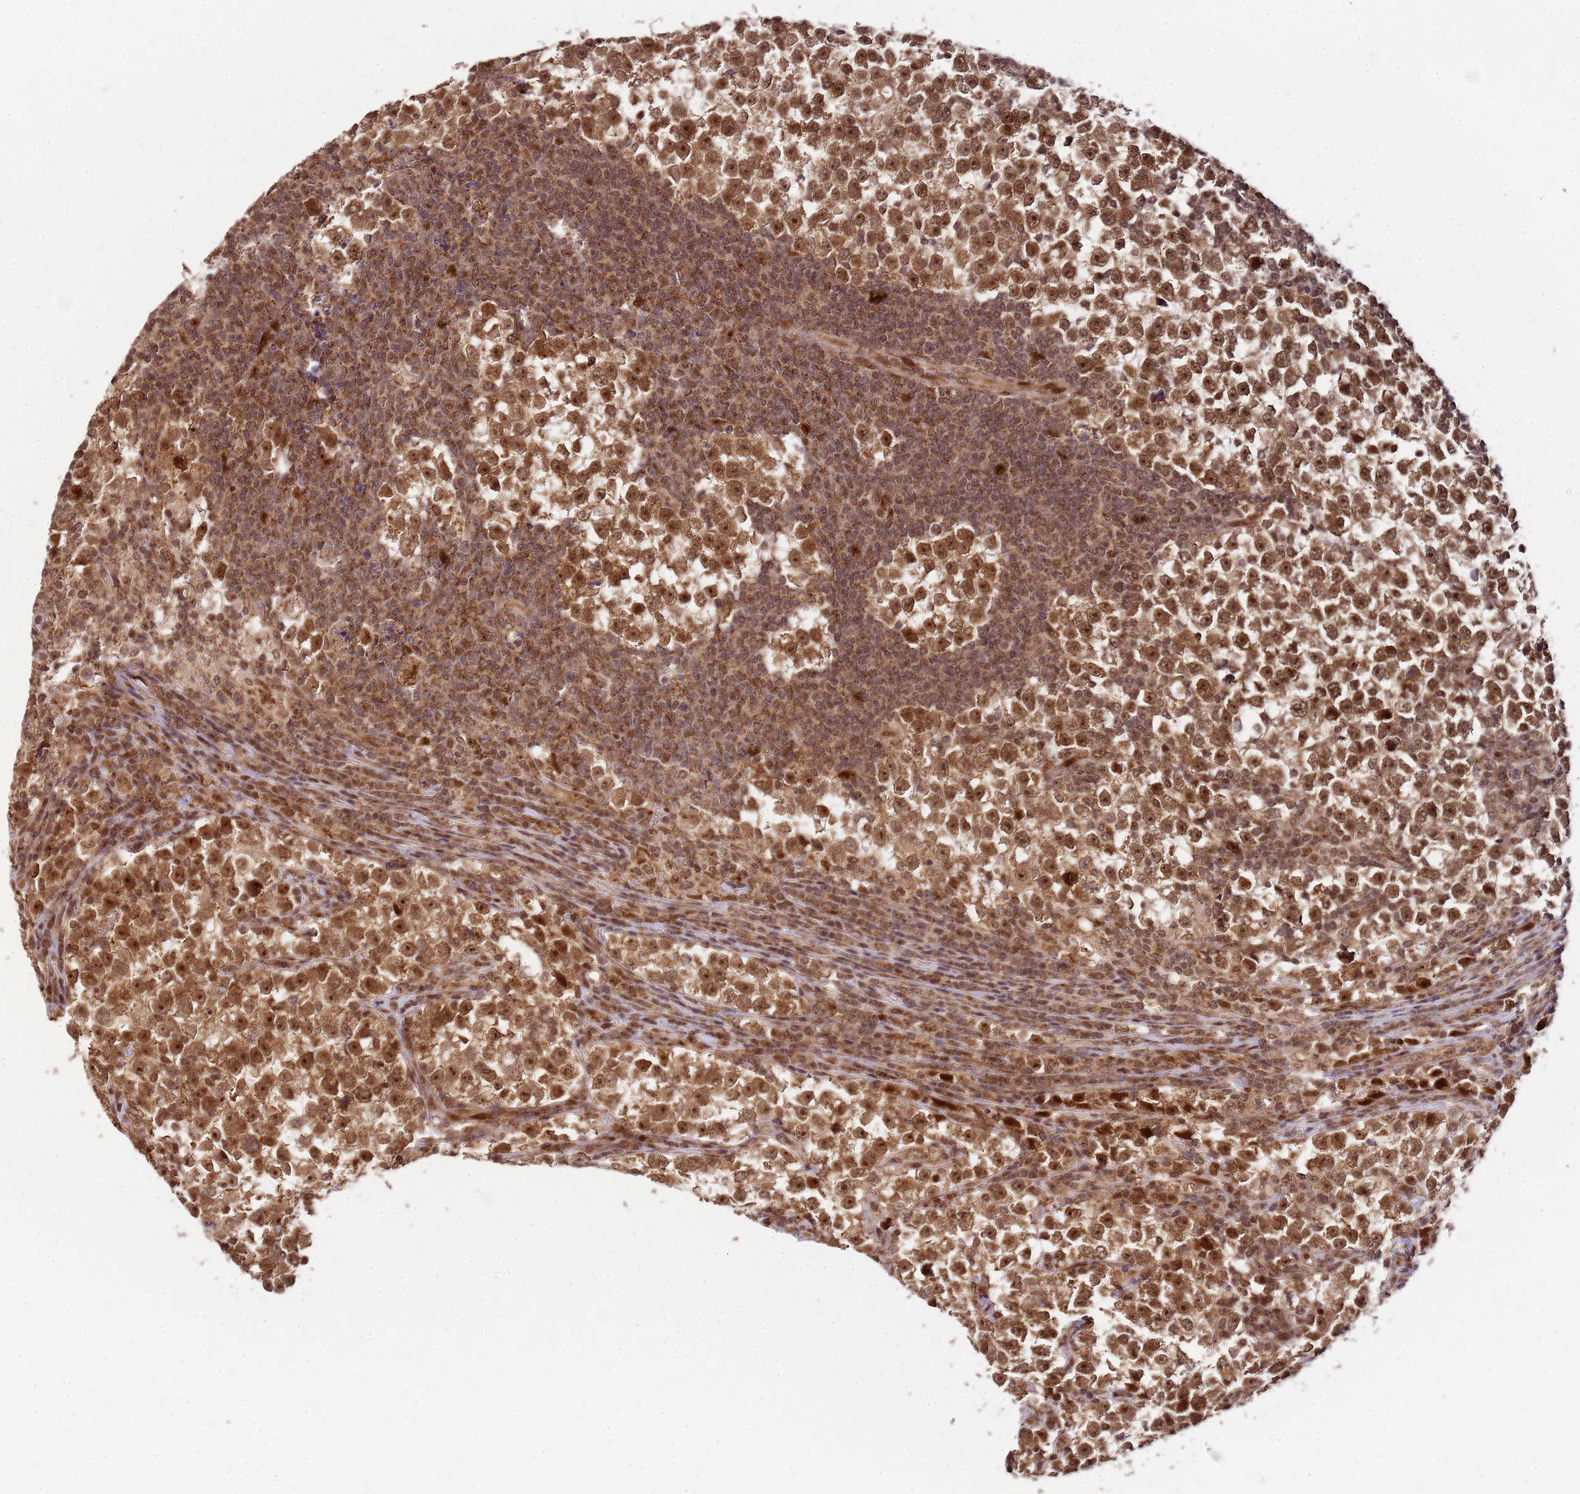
{"staining": {"intensity": "moderate", "quantity": ">75%", "location": "cytoplasmic/membranous,nuclear"}, "tissue": "testis cancer", "cell_type": "Tumor cells", "image_type": "cancer", "snomed": [{"axis": "morphology", "description": "Normal tissue, NOS"}, {"axis": "morphology", "description": "Seminoma, NOS"}, {"axis": "topography", "description": "Testis"}], "caption": "About >75% of tumor cells in testis cancer (seminoma) display moderate cytoplasmic/membranous and nuclear protein positivity as visualized by brown immunohistochemical staining.", "gene": "PEX14", "patient": {"sex": "male", "age": 43}}